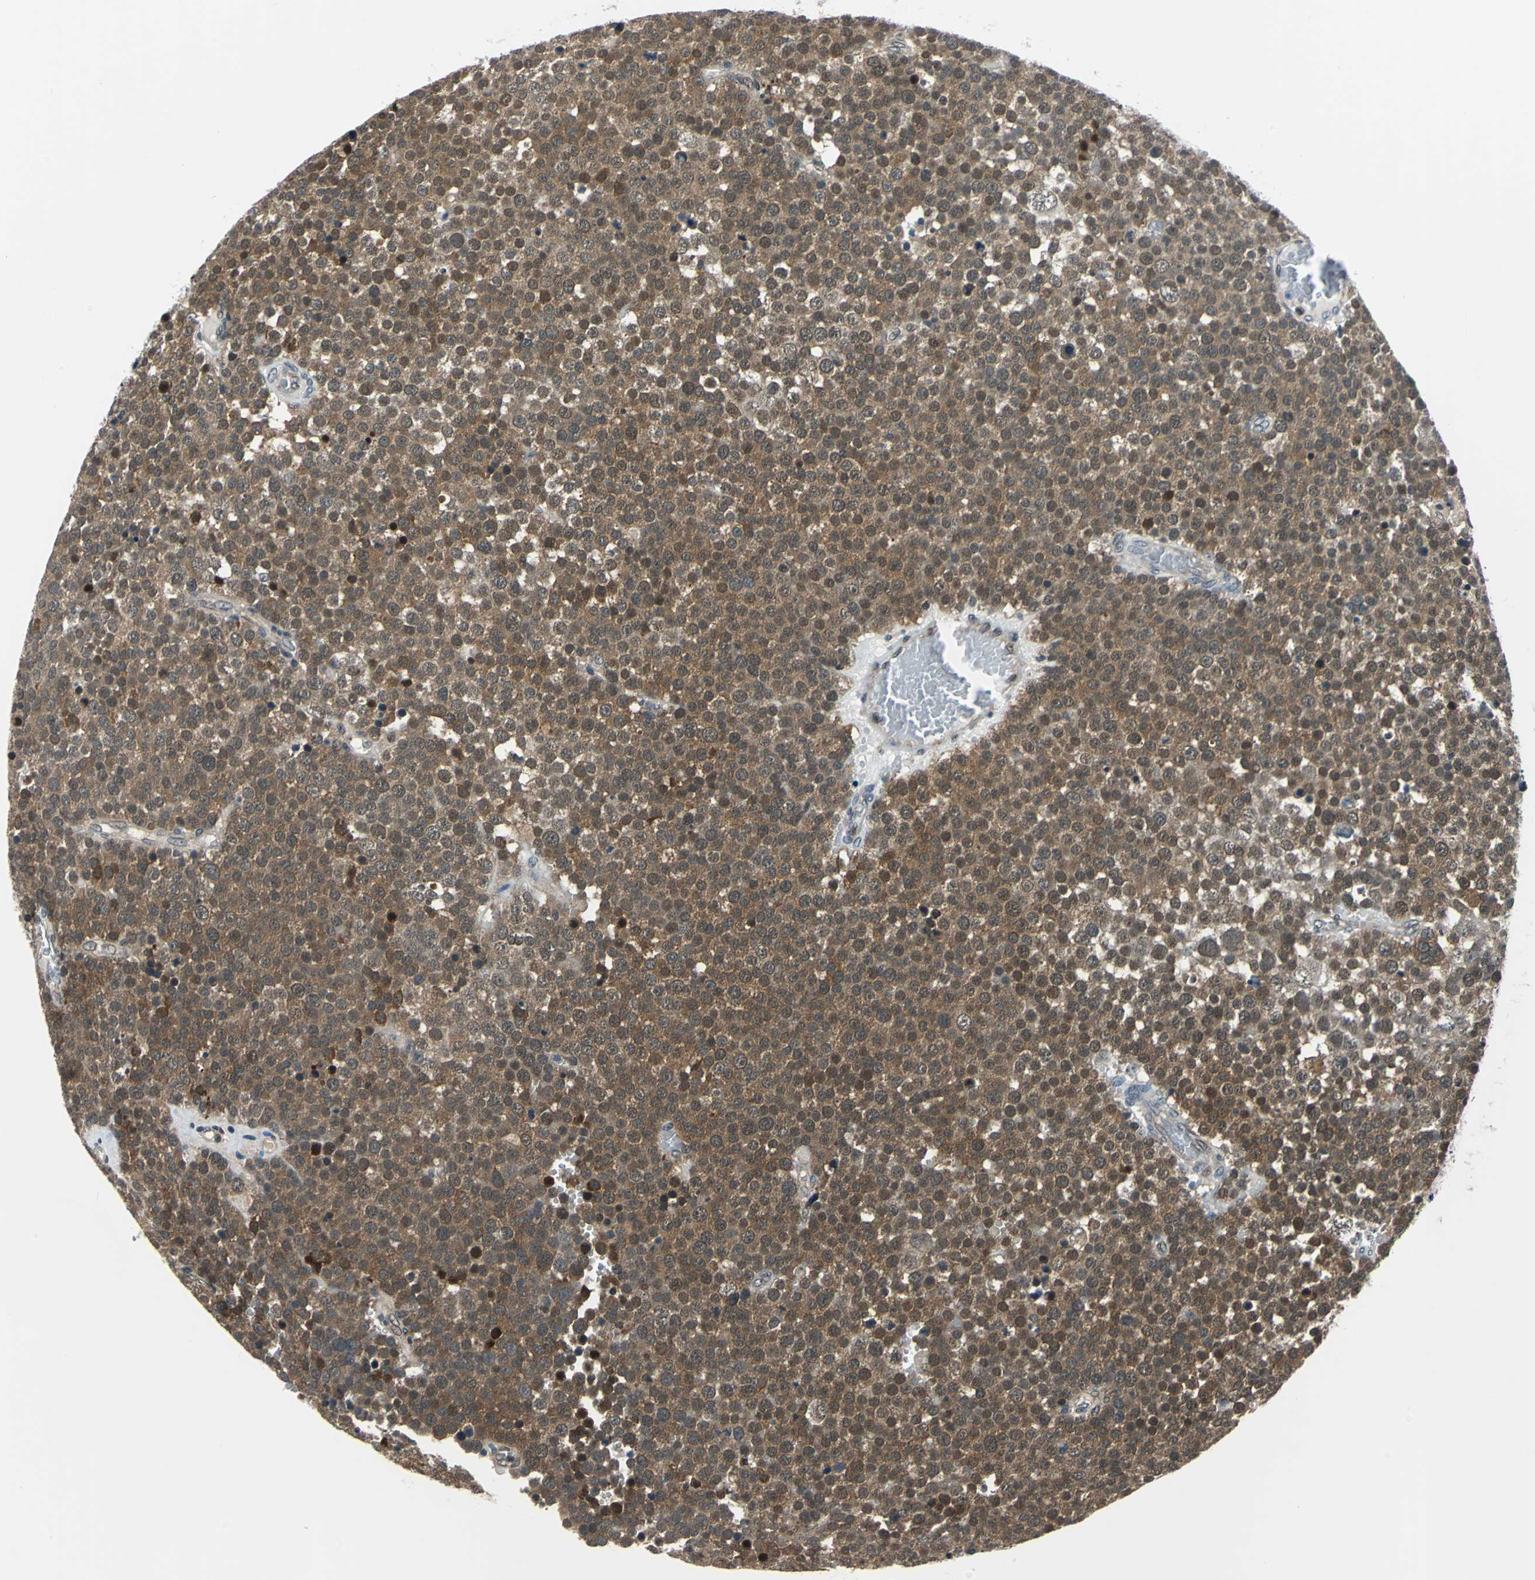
{"staining": {"intensity": "moderate", "quantity": ">75%", "location": "cytoplasmic/membranous,nuclear"}, "tissue": "testis cancer", "cell_type": "Tumor cells", "image_type": "cancer", "snomed": [{"axis": "morphology", "description": "Seminoma, NOS"}, {"axis": "topography", "description": "Testis"}], "caption": "This is a photomicrograph of immunohistochemistry staining of testis seminoma, which shows moderate positivity in the cytoplasmic/membranous and nuclear of tumor cells.", "gene": "POLR3K", "patient": {"sex": "male", "age": 71}}